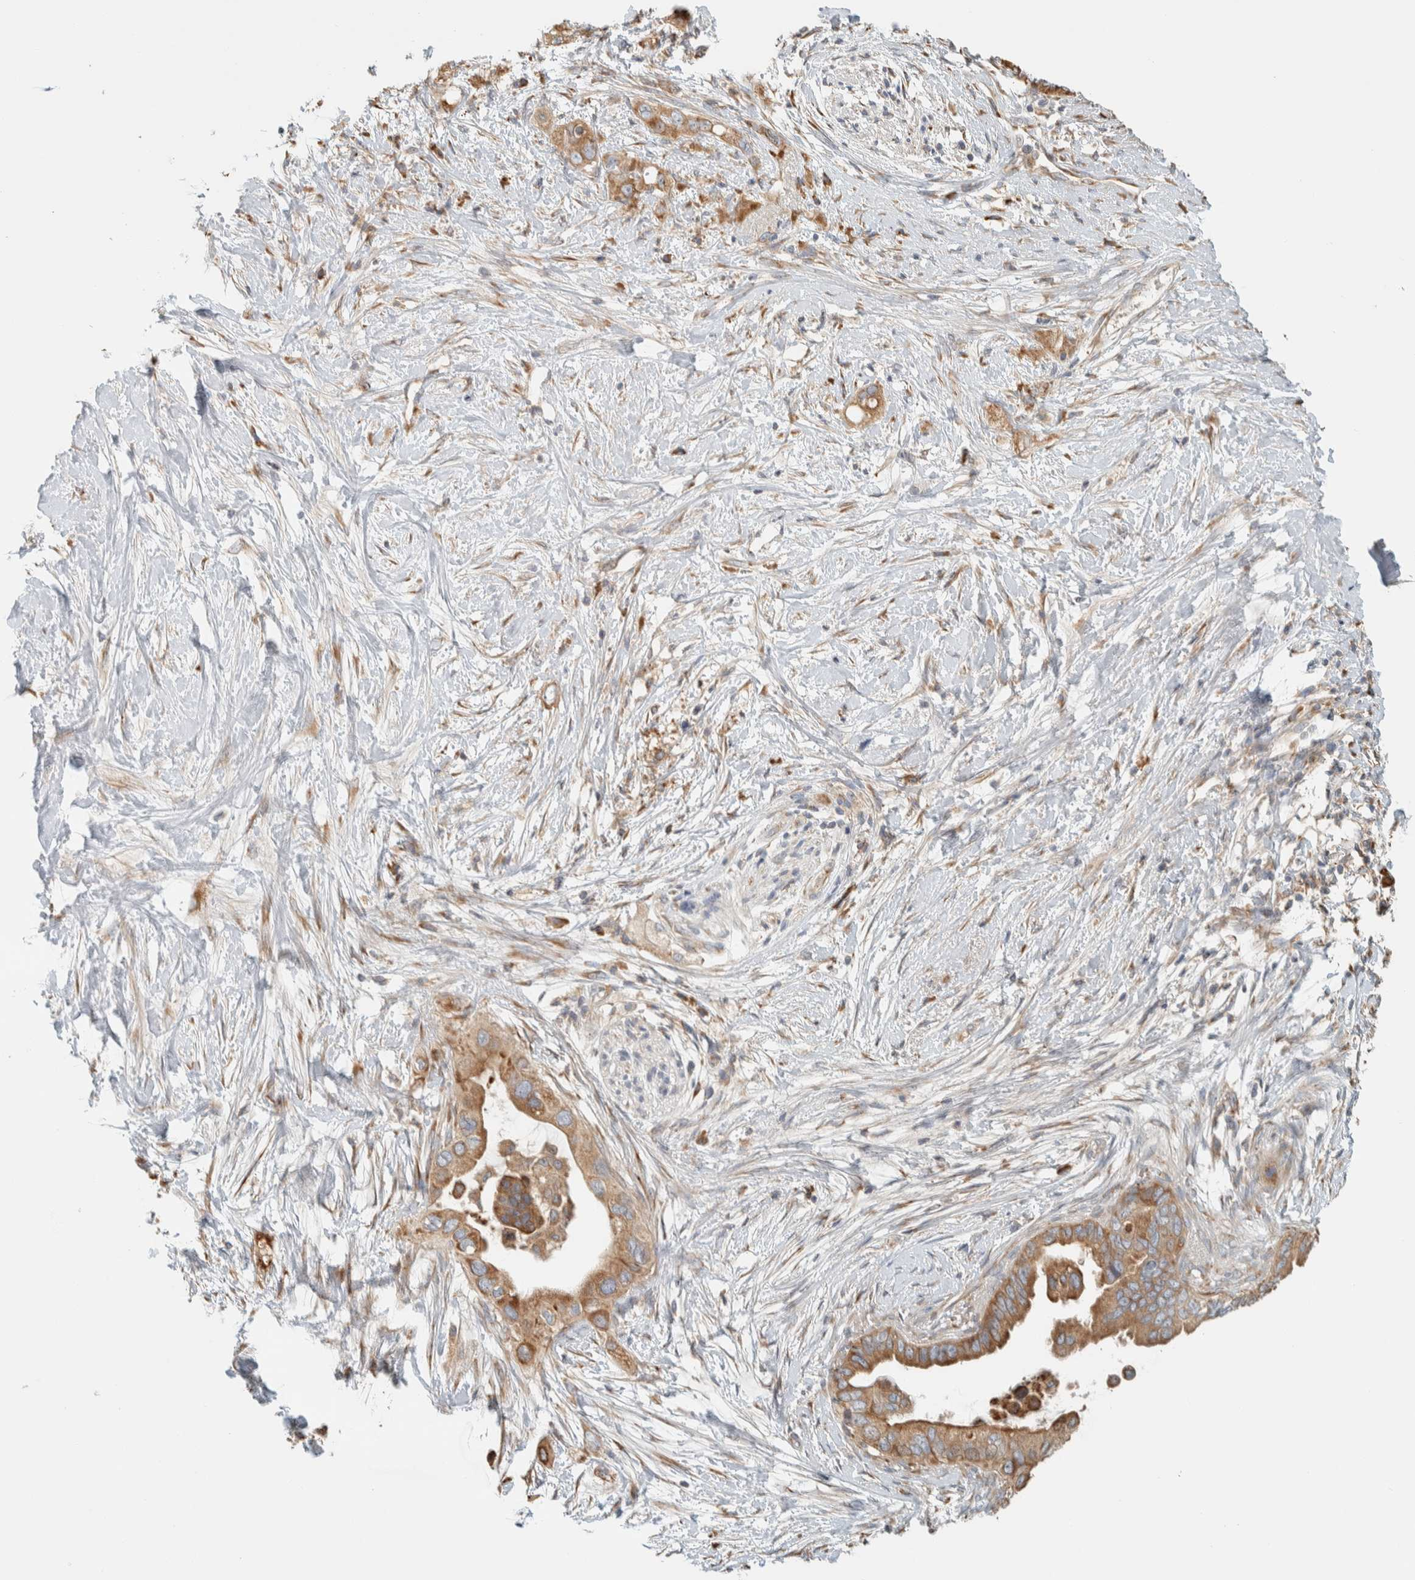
{"staining": {"intensity": "moderate", "quantity": ">75%", "location": "cytoplasmic/membranous"}, "tissue": "pancreatic cancer", "cell_type": "Tumor cells", "image_type": "cancer", "snomed": [{"axis": "morphology", "description": "Adenocarcinoma, NOS"}, {"axis": "topography", "description": "Pancreas"}], "caption": "Immunohistochemical staining of pancreatic adenocarcinoma demonstrates medium levels of moderate cytoplasmic/membranous staining in about >75% of tumor cells. (DAB IHC with brightfield microscopy, high magnification).", "gene": "RAB11FIP1", "patient": {"sex": "female", "age": 56}}